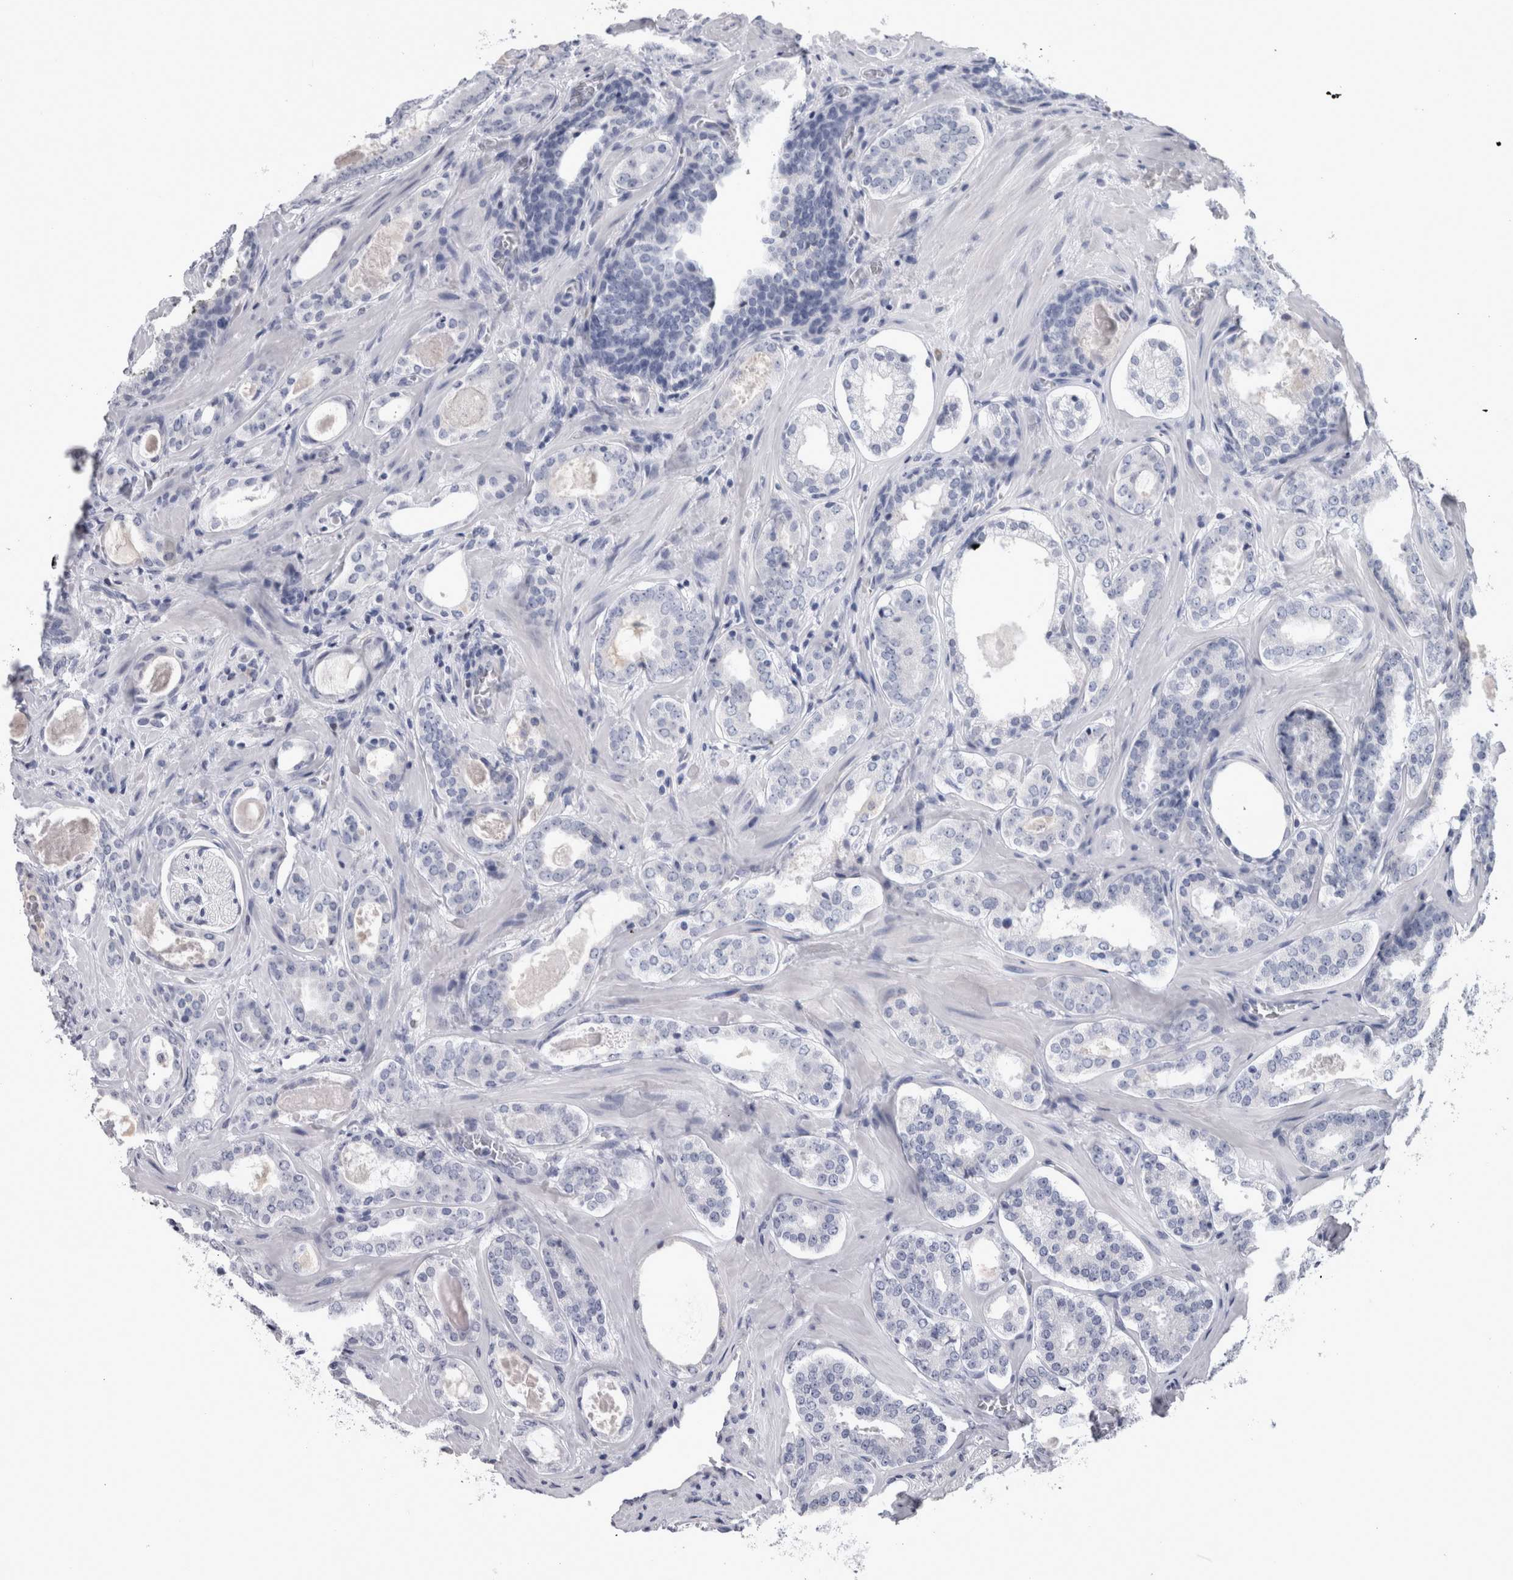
{"staining": {"intensity": "negative", "quantity": "none", "location": "none"}, "tissue": "prostate cancer", "cell_type": "Tumor cells", "image_type": "cancer", "snomed": [{"axis": "morphology", "description": "Adenocarcinoma, High grade"}, {"axis": "topography", "description": "Prostate"}], "caption": "Prostate adenocarcinoma (high-grade) stained for a protein using IHC shows no staining tumor cells.", "gene": "PAX5", "patient": {"sex": "male", "age": 60}}